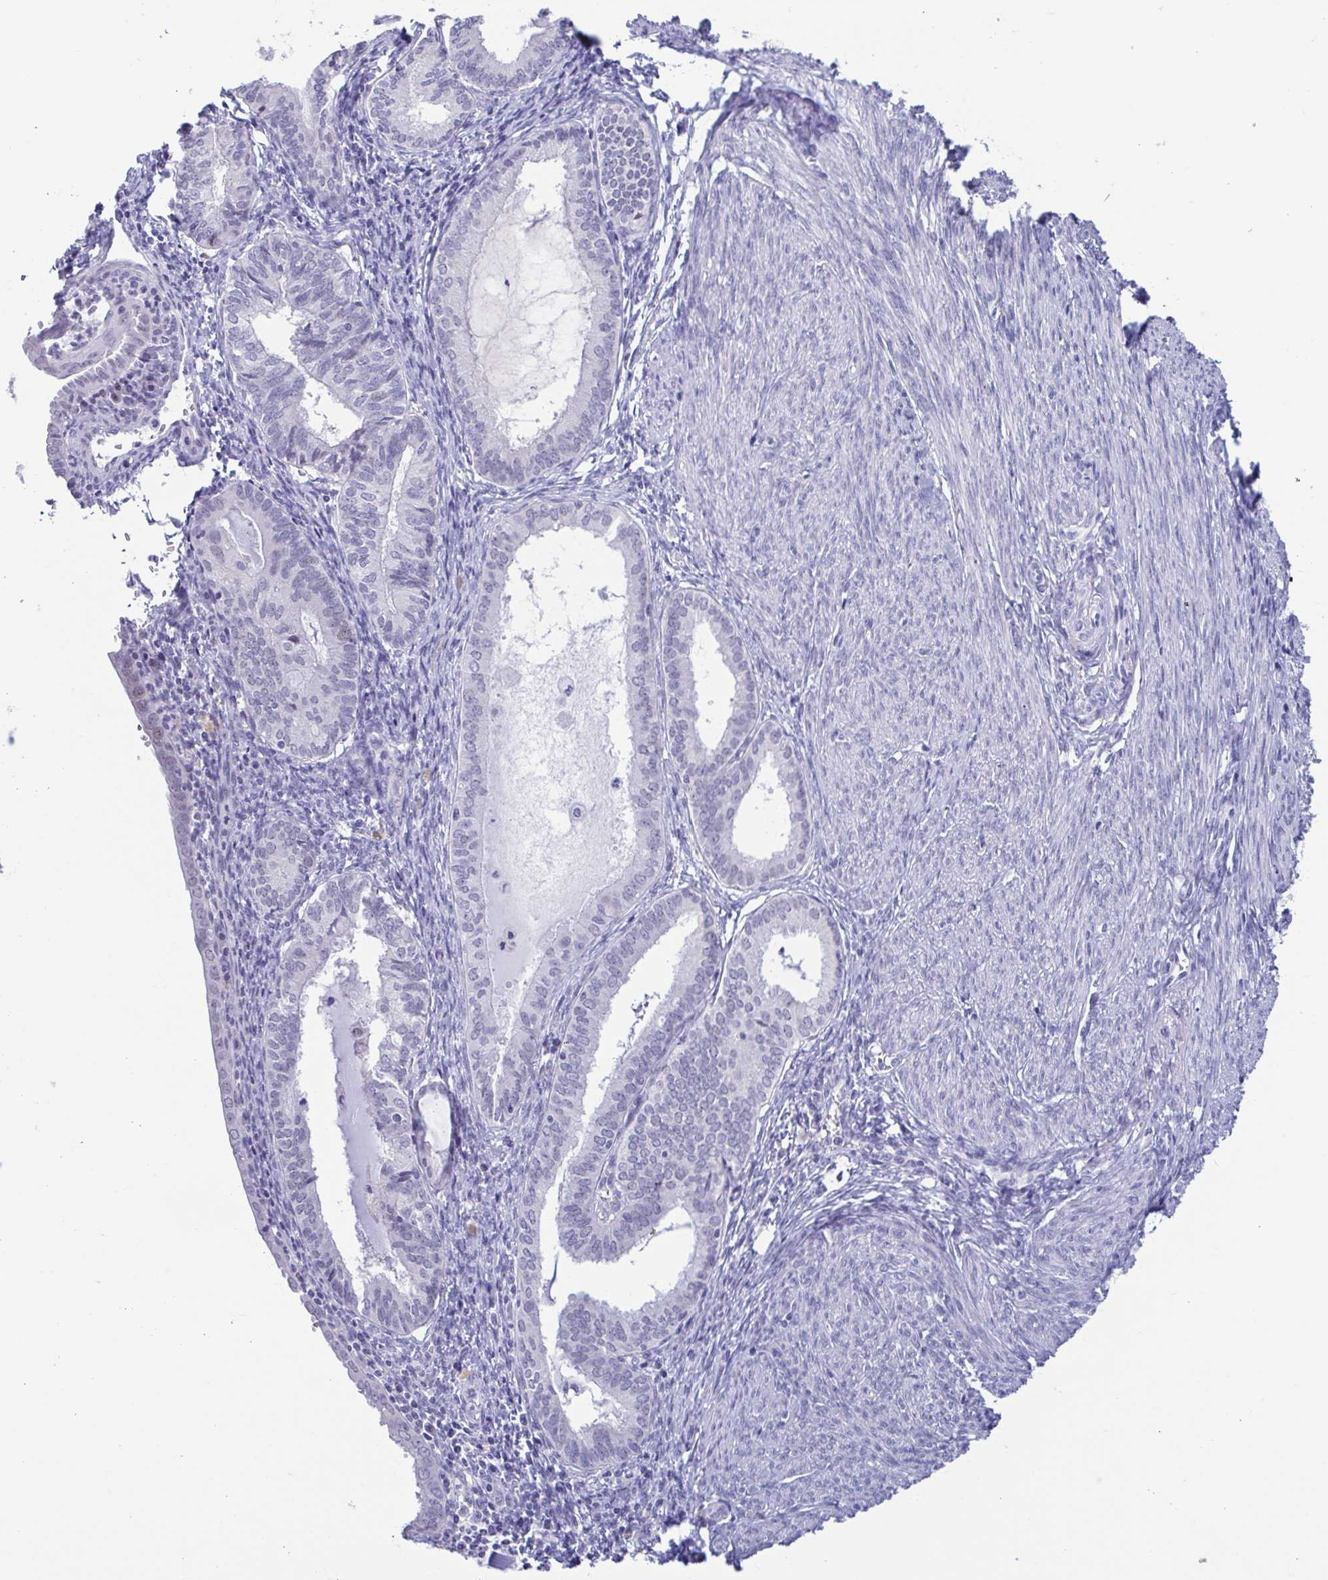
{"staining": {"intensity": "negative", "quantity": "none", "location": "none"}, "tissue": "endometrial cancer", "cell_type": "Tumor cells", "image_type": "cancer", "snomed": [{"axis": "morphology", "description": "Carcinoma, NOS"}, {"axis": "topography", "description": "Endometrium"}], "caption": "IHC micrograph of human carcinoma (endometrial) stained for a protein (brown), which exhibits no expression in tumor cells.", "gene": "PERM1", "patient": {"sex": "female", "age": 62}}